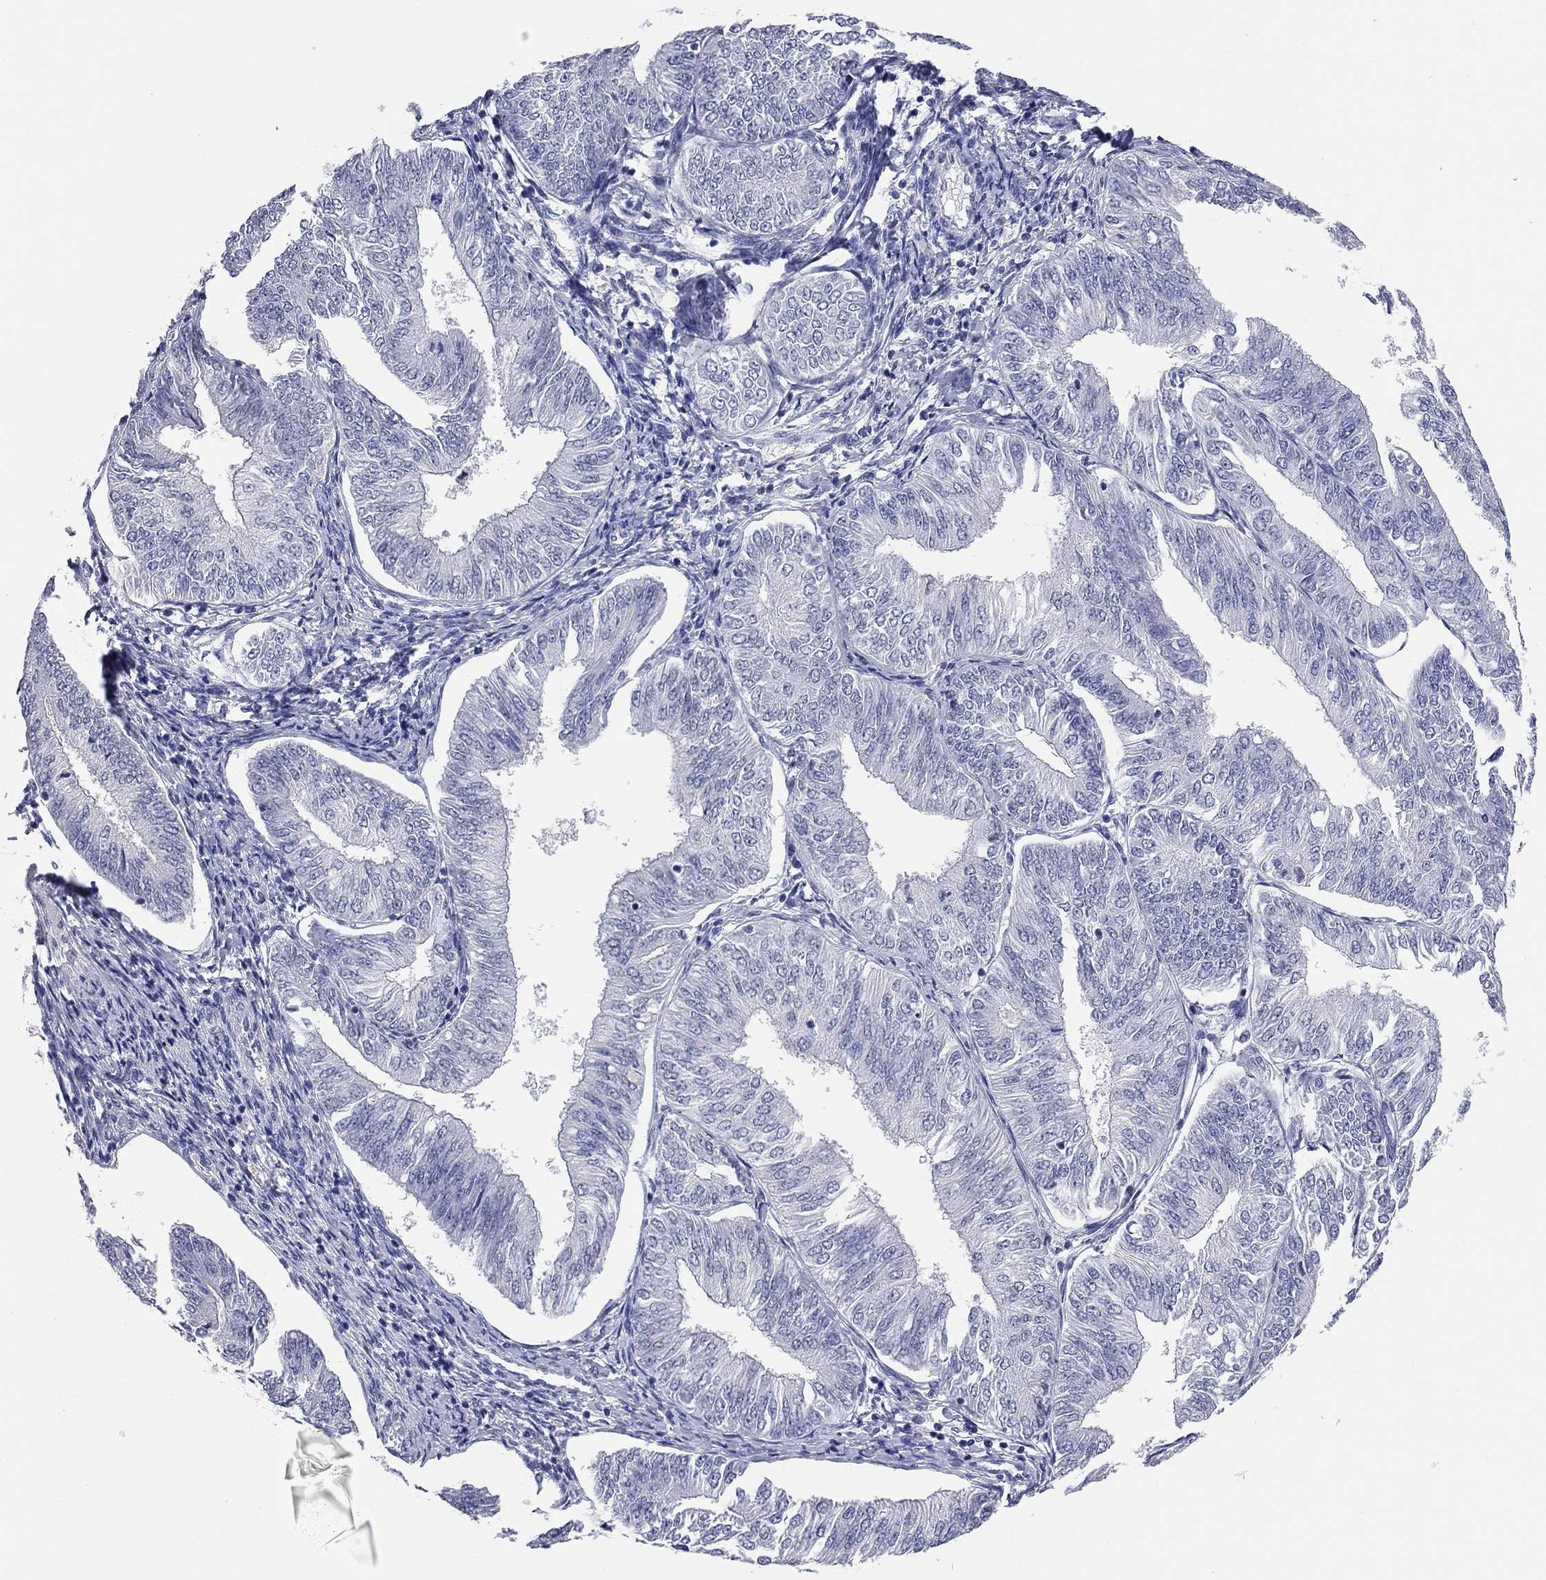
{"staining": {"intensity": "negative", "quantity": "none", "location": "none"}, "tissue": "endometrial cancer", "cell_type": "Tumor cells", "image_type": "cancer", "snomed": [{"axis": "morphology", "description": "Adenocarcinoma, NOS"}, {"axis": "topography", "description": "Endometrium"}], "caption": "IHC of adenocarcinoma (endometrial) demonstrates no expression in tumor cells.", "gene": "TMEM221", "patient": {"sex": "female", "age": 58}}